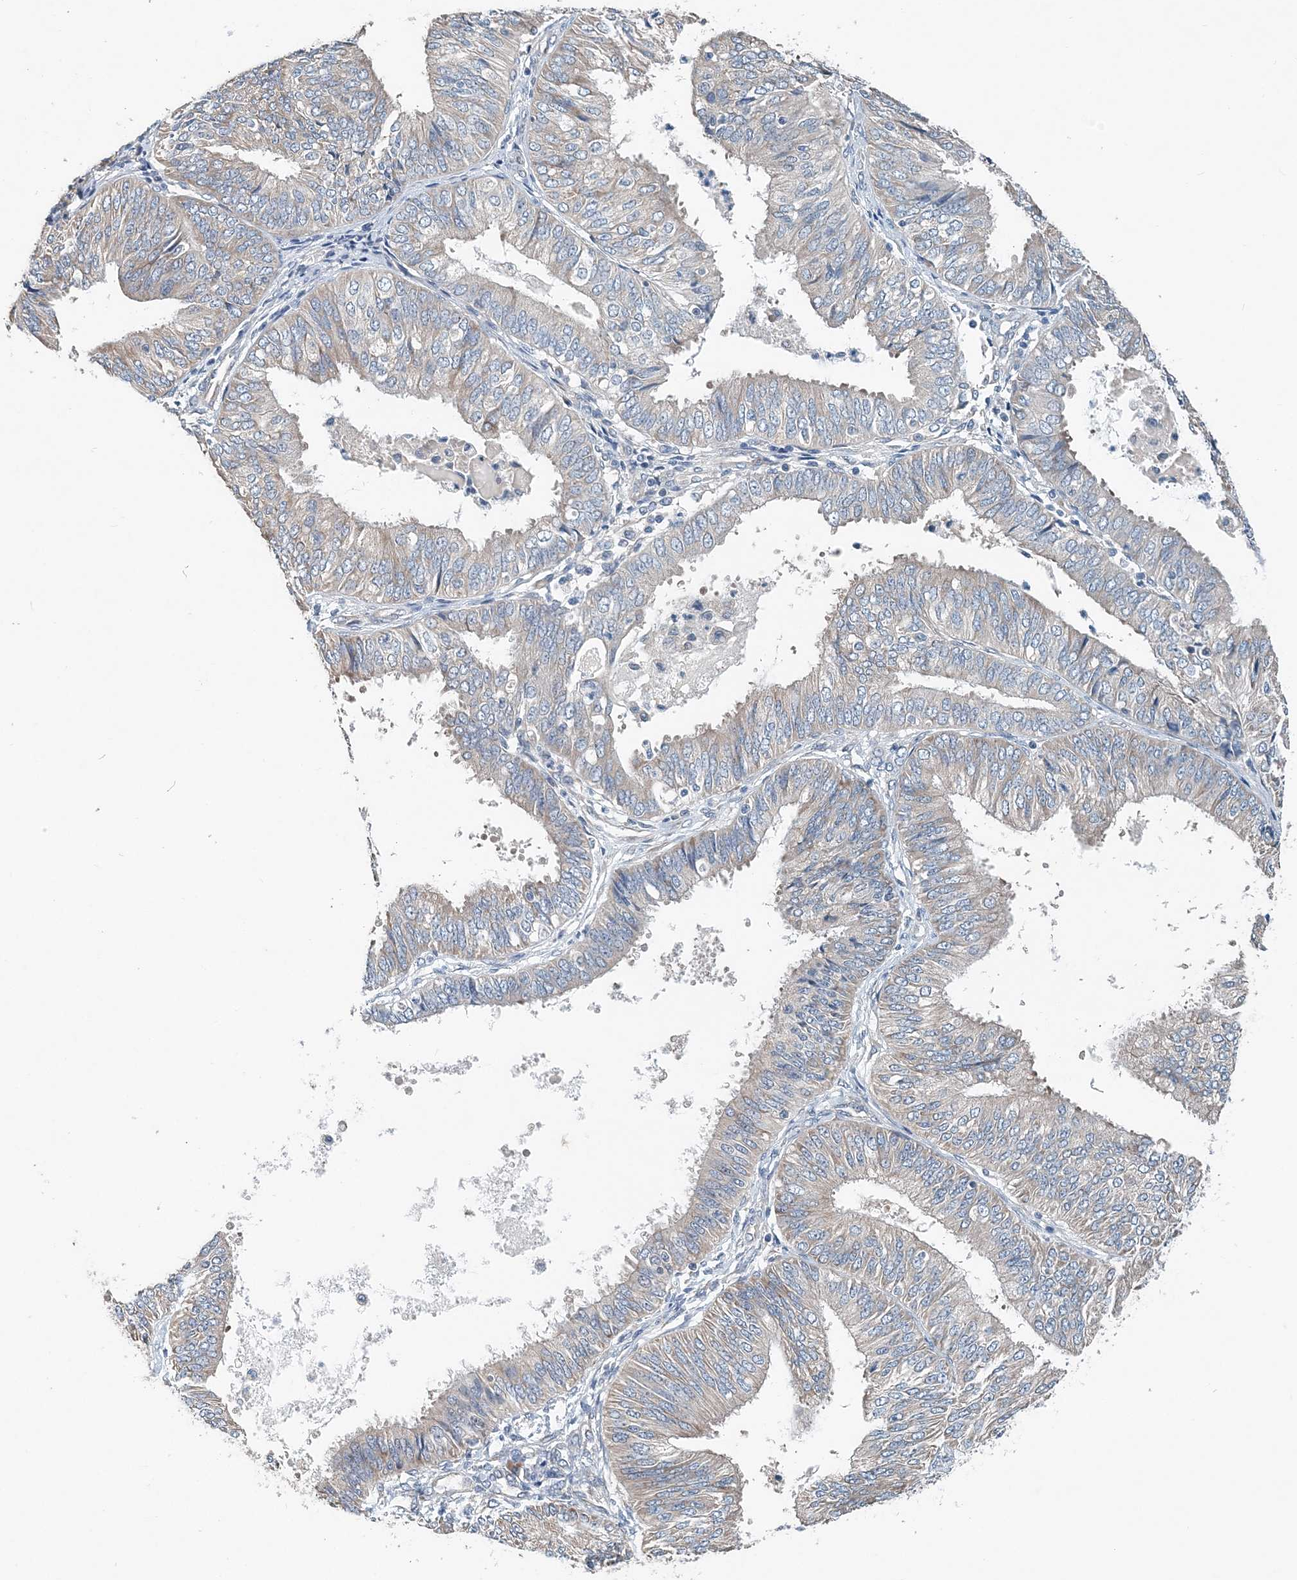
{"staining": {"intensity": "negative", "quantity": "none", "location": "none"}, "tissue": "endometrial cancer", "cell_type": "Tumor cells", "image_type": "cancer", "snomed": [{"axis": "morphology", "description": "Adenocarcinoma, NOS"}, {"axis": "topography", "description": "Endometrium"}], "caption": "DAB (3,3'-diaminobenzidine) immunohistochemical staining of adenocarcinoma (endometrial) reveals no significant positivity in tumor cells.", "gene": "EEF1A2", "patient": {"sex": "female", "age": 58}}